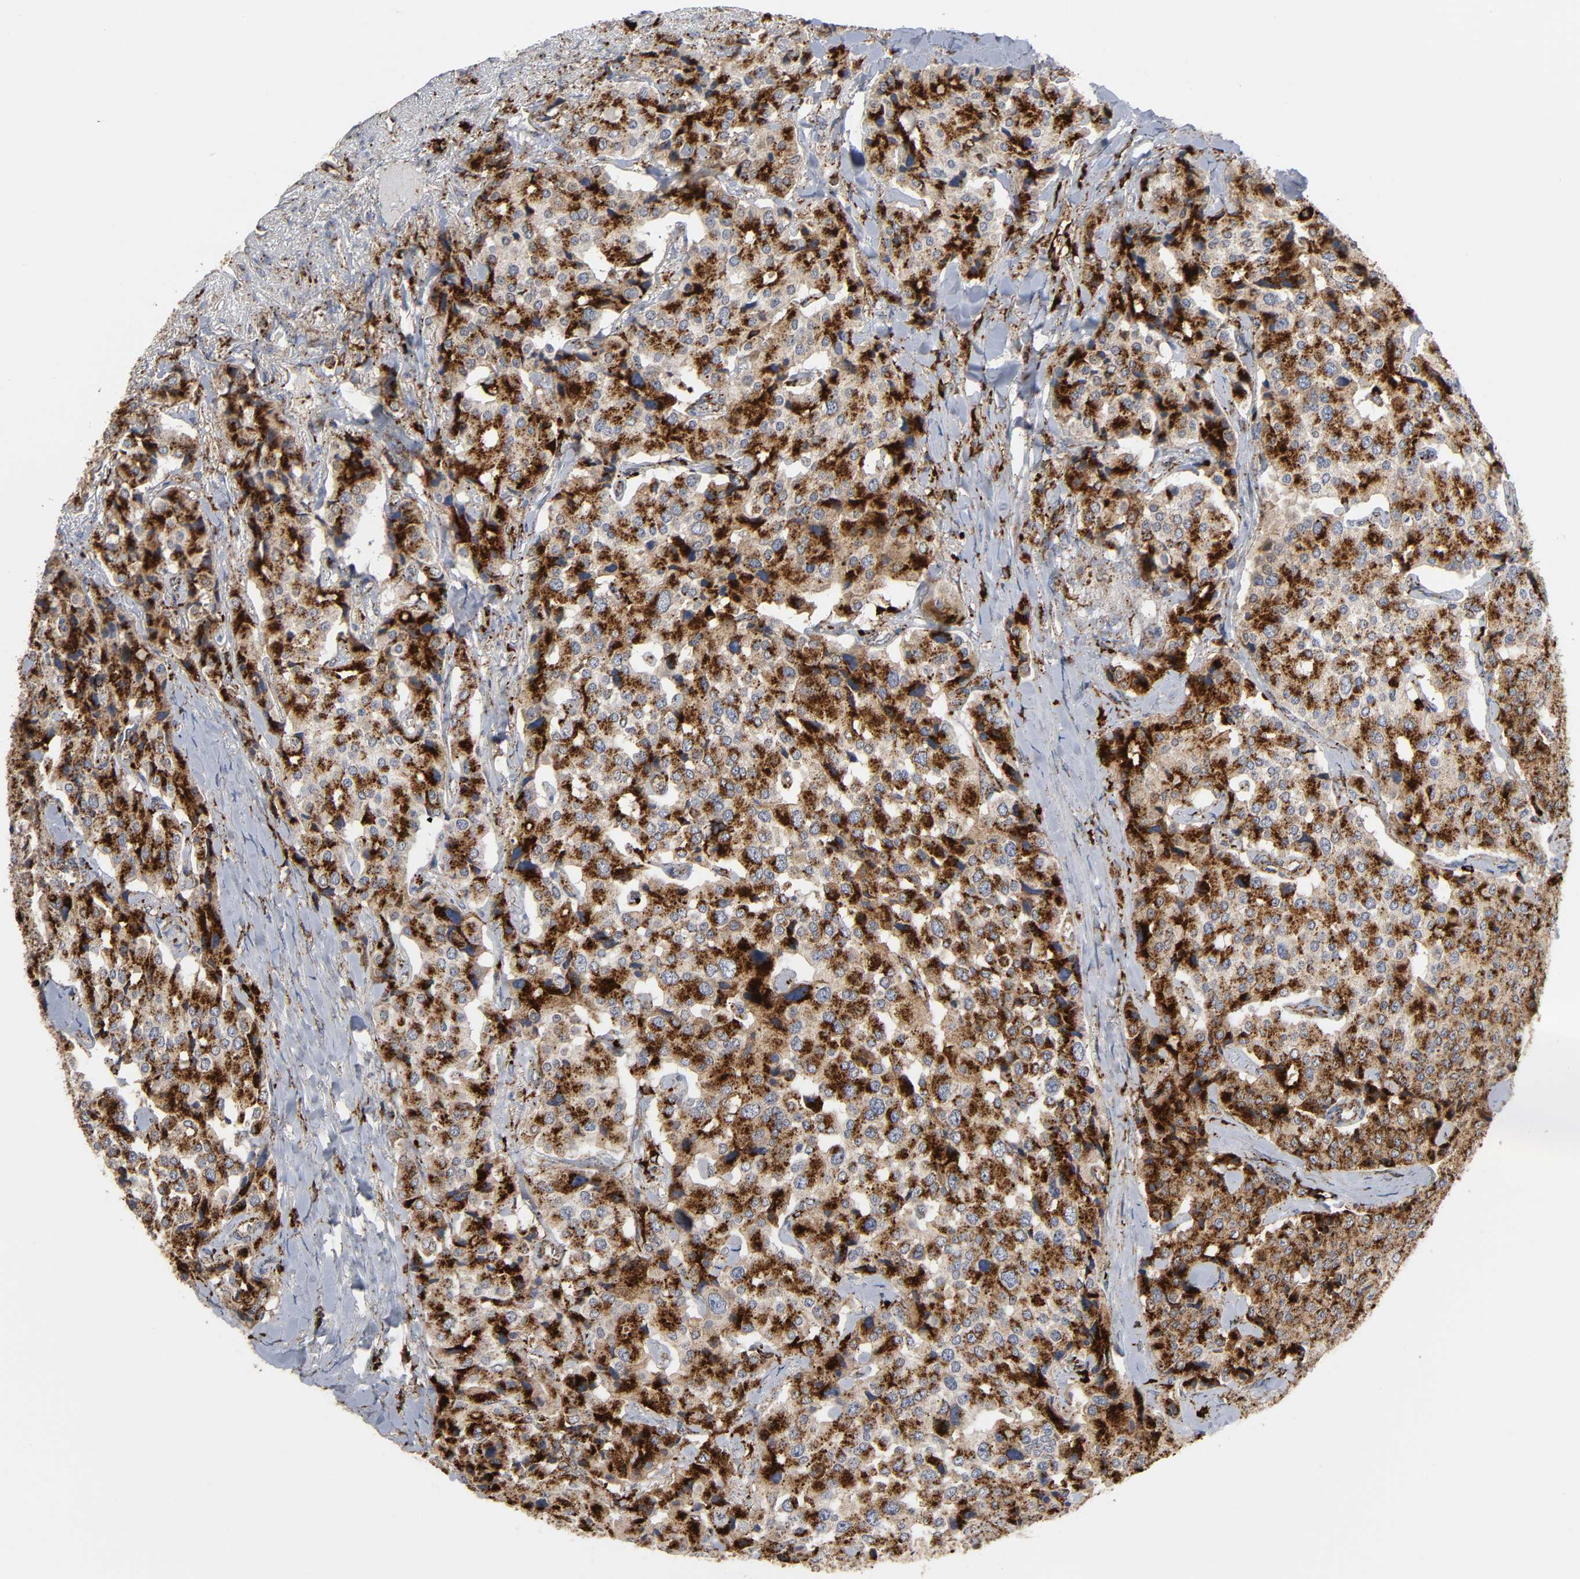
{"staining": {"intensity": "strong", "quantity": "25%-75%", "location": "cytoplasmic/membranous"}, "tissue": "carcinoid", "cell_type": "Tumor cells", "image_type": "cancer", "snomed": [{"axis": "morphology", "description": "Carcinoid, malignant, NOS"}, {"axis": "topography", "description": "Colon"}], "caption": "Immunohistochemical staining of malignant carcinoid exhibits high levels of strong cytoplasmic/membranous protein positivity in approximately 25%-75% of tumor cells.", "gene": "PSAP", "patient": {"sex": "female", "age": 61}}